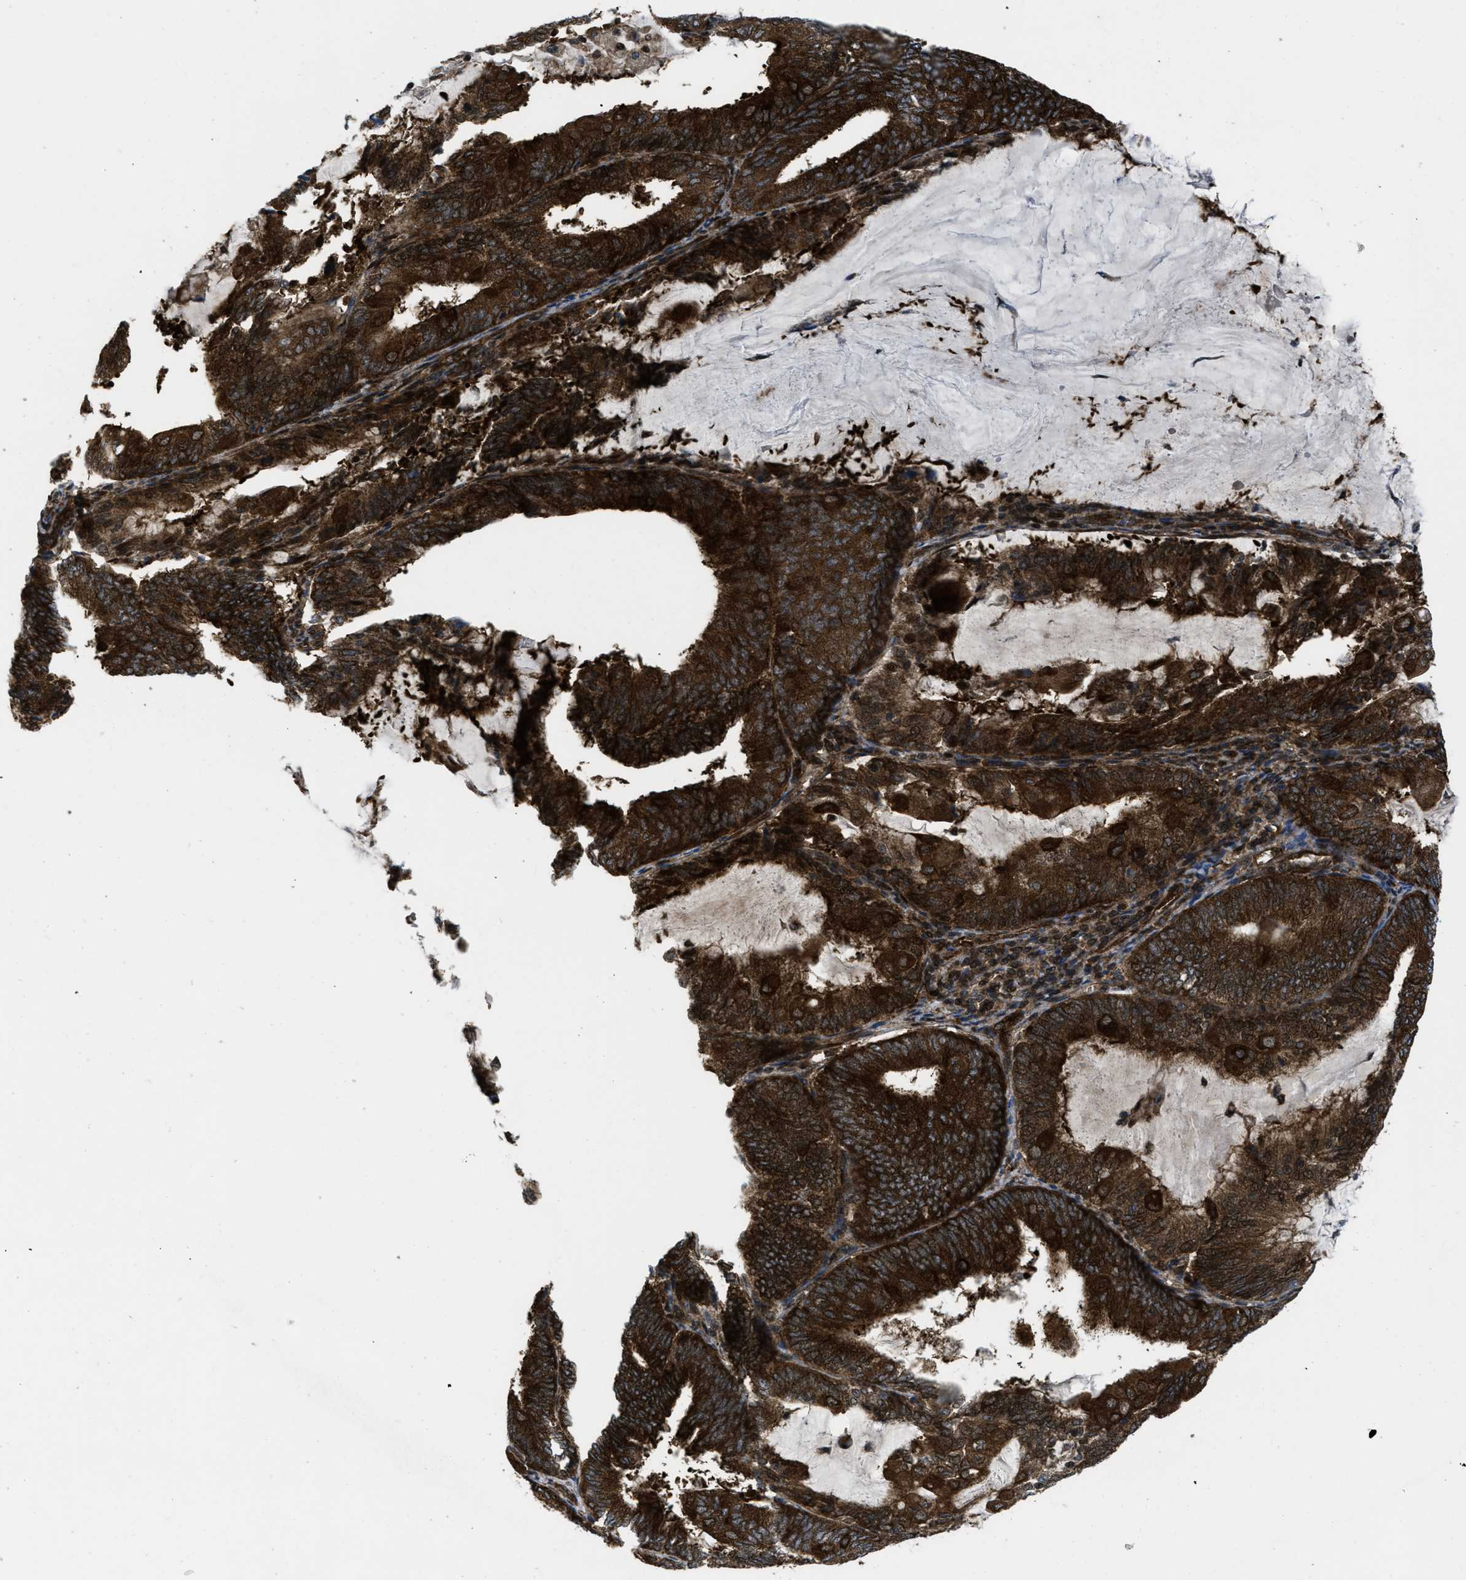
{"staining": {"intensity": "strong", "quantity": ">75%", "location": "cytoplasmic/membranous"}, "tissue": "endometrial cancer", "cell_type": "Tumor cells", "image_type": "cancer", "snomed": [{"axis": "morphology", "description": "Adenocarcinoma, NOS"}, {"axis": "topography", "description": "Endometrium"}], "caption": "Immunohistochemical staining of endometrial adenocarcinoma shows strong cytoplasmic/membranous protein positivity in approximately >75% of tumor cells.", "gene": "PPP2CB", "patient": {"sex": "female", "age": 81}}